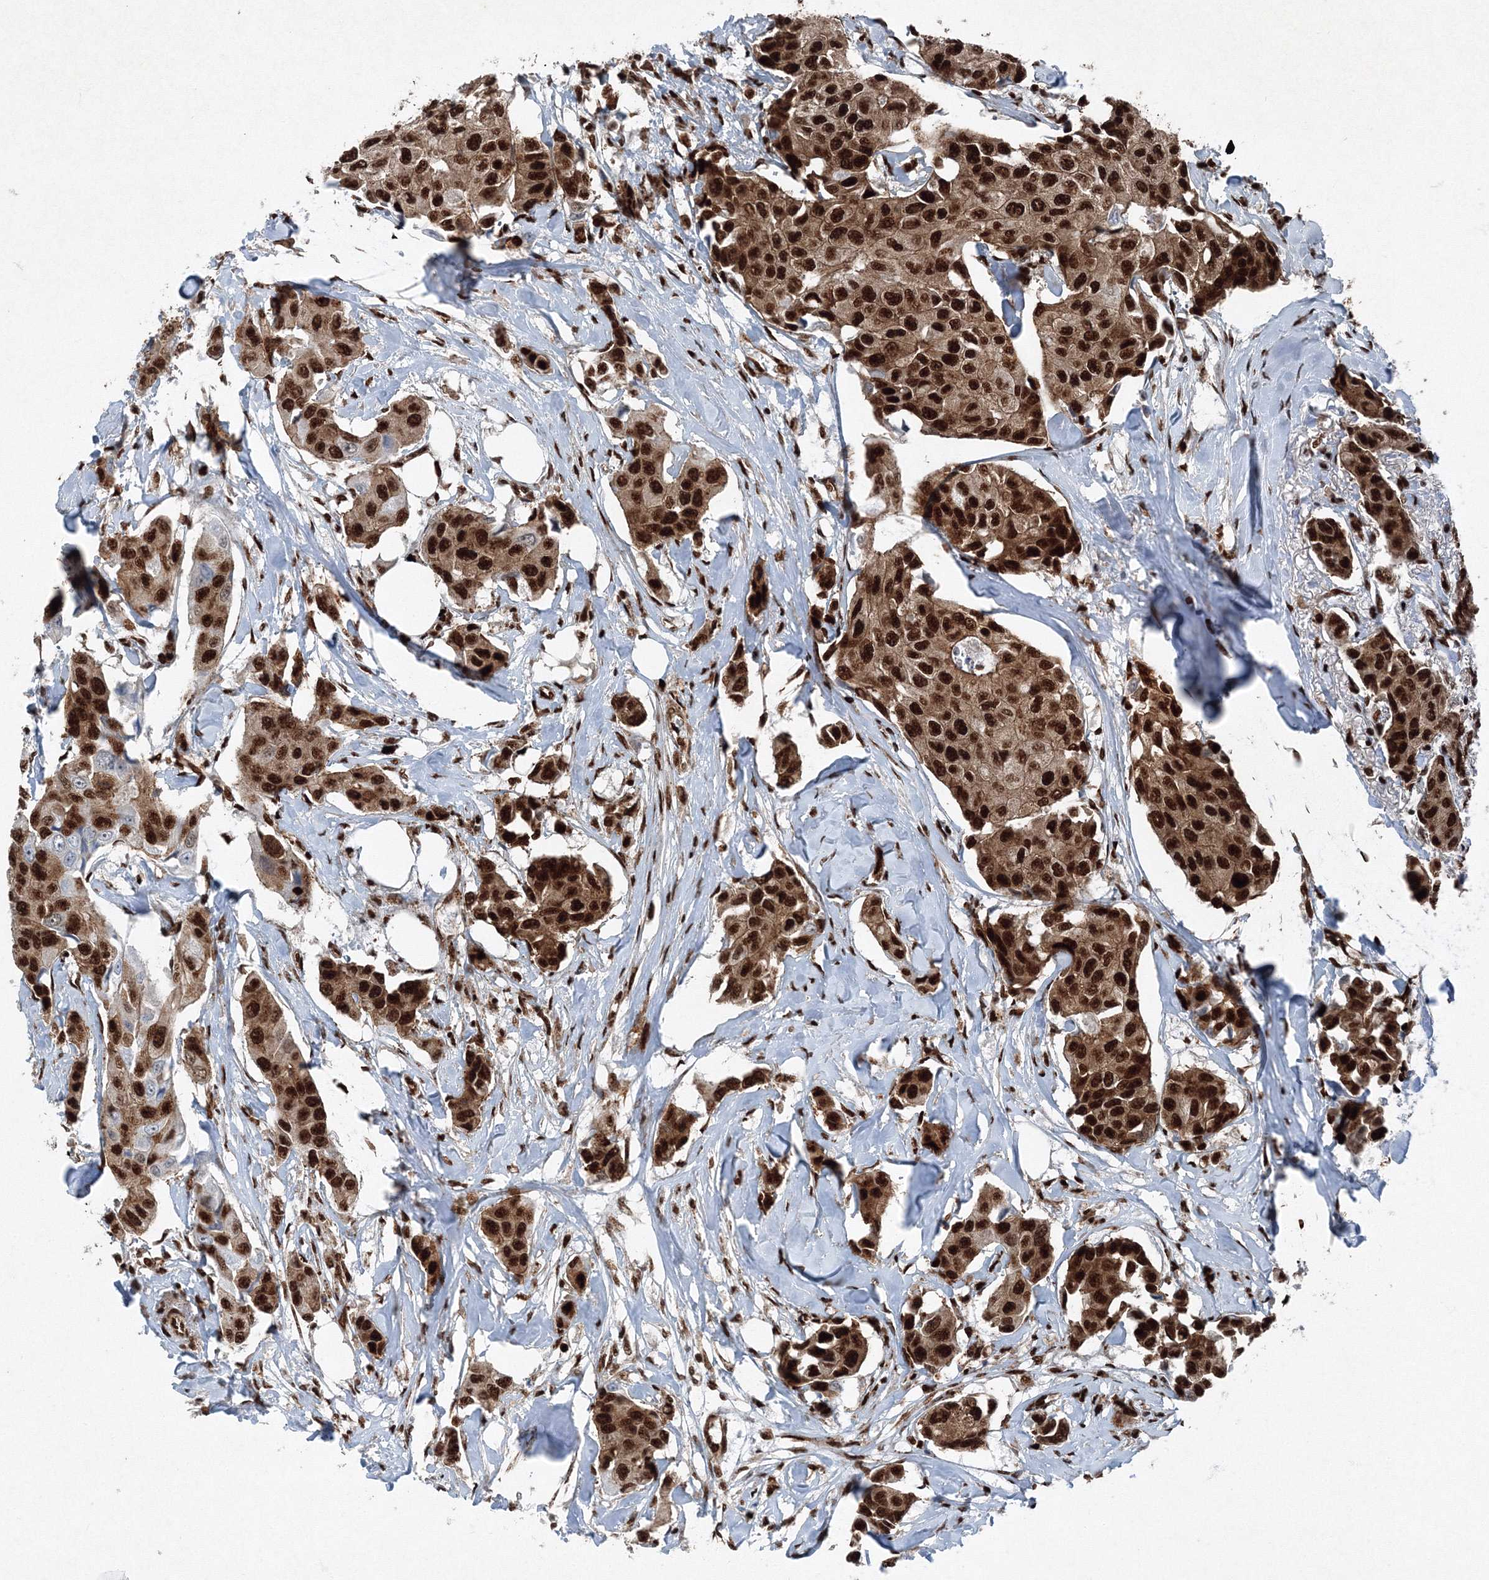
{"staining": {"intensity": "strong", "quantity": ">75%", "location": "cytoplasmic/membranous,nuclear"}, "tissue": "breast cancer", "cell_type": "Tumor cells", "image_type": "cancer", "snomed": [{"axis": "morphology", "description": "Duct carcinoma"}, {"axis": "topography", "description": "Breast"}], "caption": "A brown stain highlights strong cytoplasmic/membranous and nuclear expression of a protein in human breast cancer tumor cells.", "gene": "SNRPC", "patient": {"sex": "female", "age": 80}}